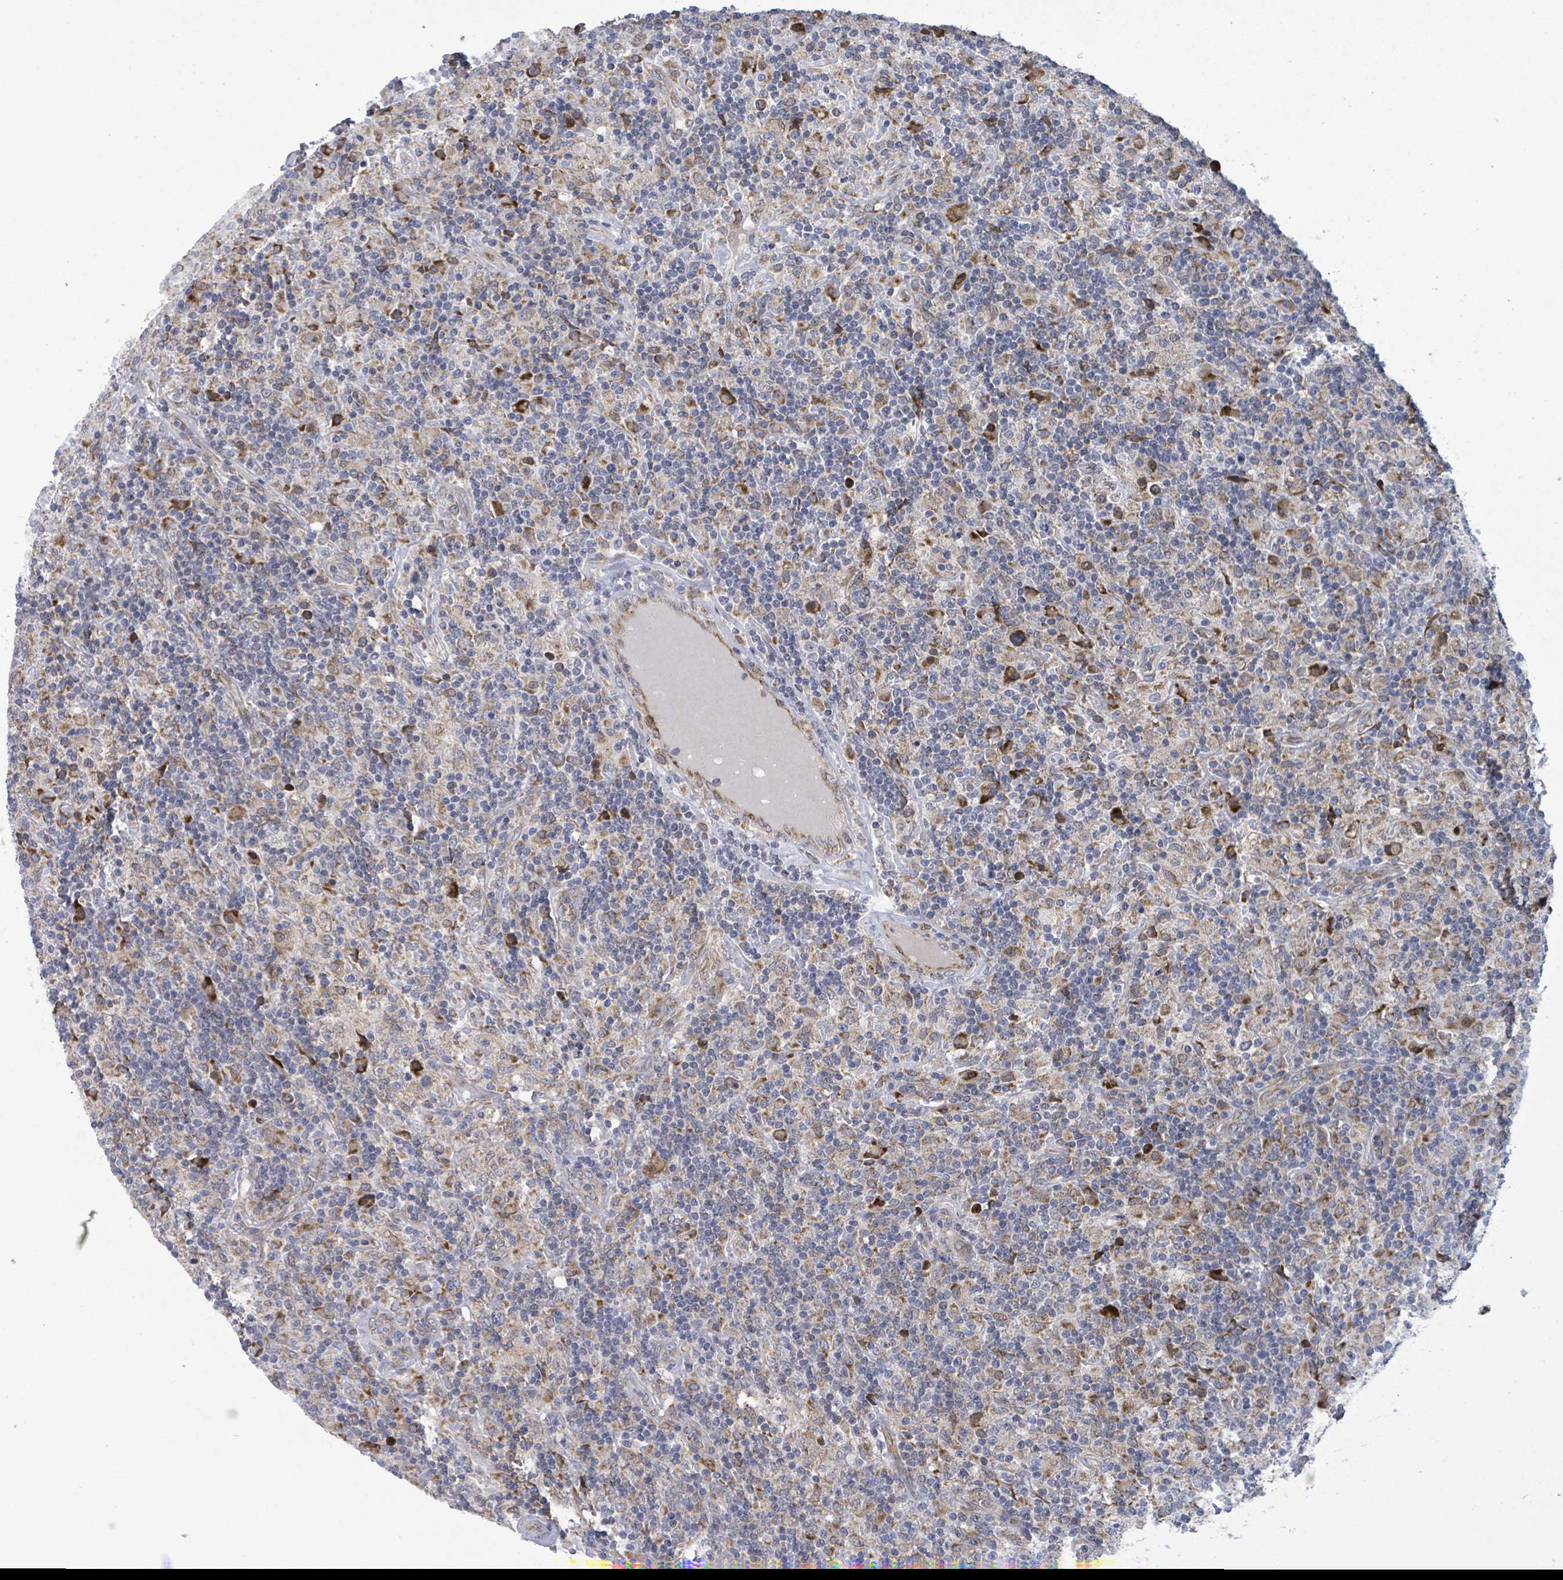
{"staining": {"intensity": "strong", "quantity": "25%-75%", "location": "cytoplasmic/membranous"}, "tissue": "lymphoma", "cell_type": "Tumor cells", "image_type": "cancer", "snomed": [{"axis": "morphology", "description": "Hodgkin's disease, NOS"}, {"axis": "topography", "description": "Lymph node"}], "caption": "Protein expression analysis of human lymphoma reveals strong cytoplasmic/membranous expression in about 25%-75% of tumor cells.", "gene": "NOMO1", "patient": {"sex": "male", "age": 70}}